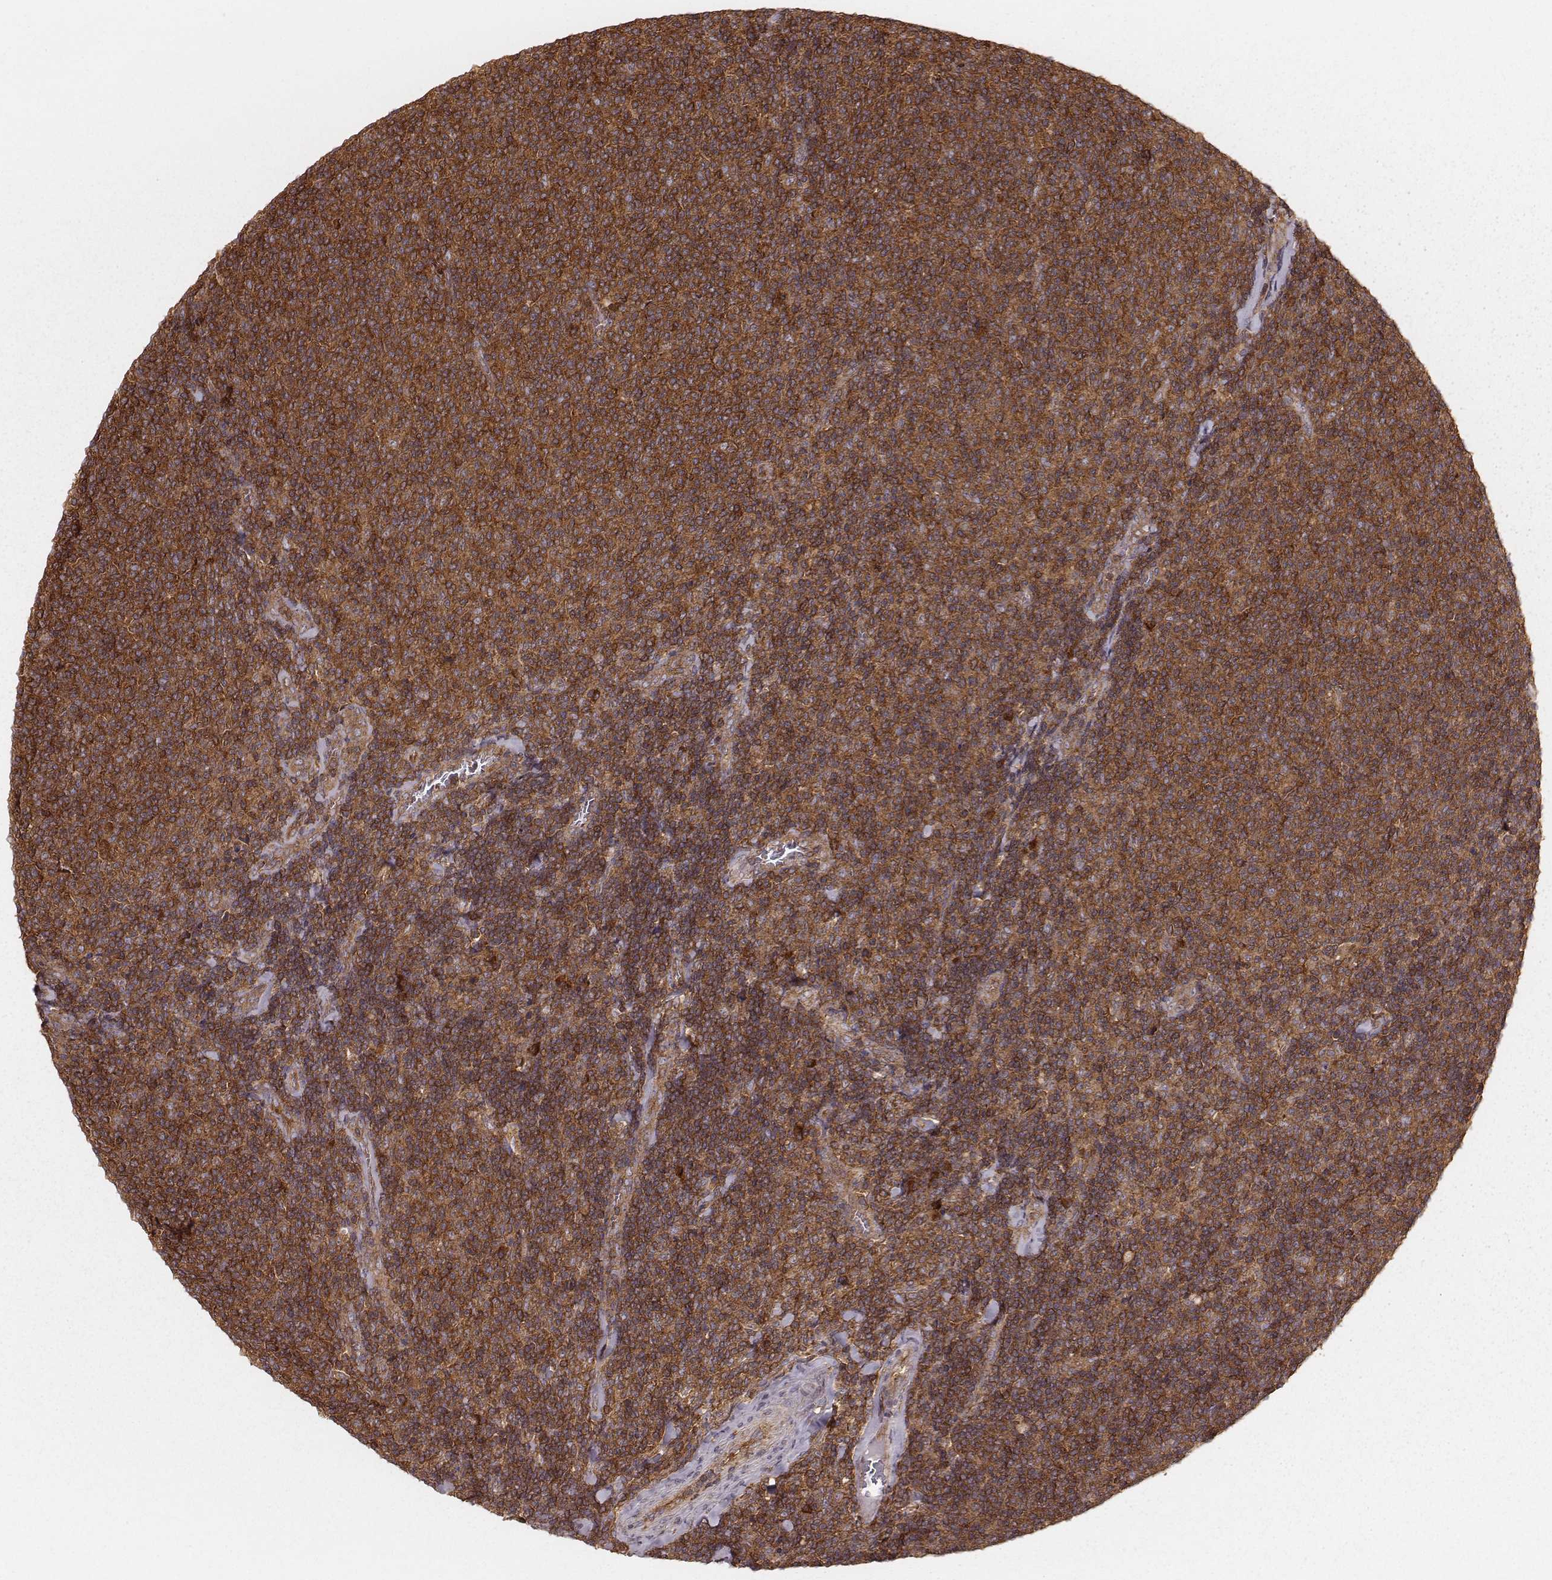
{"staining": {"intensity": "strong", "quantity": ">75%", "location": "cytoplasmic/membranous"}, "tissue": "lymphoma", "cell_type": "Tumor cells", "image_type": "cancer", "snomed": [{"axis": "morphology", "description": "Malignant lymphoma, non-Hodgkin's type, Low grade"}, {"axis": "topography", "description": "Lymph node"}], "caption": "Human lymphoma stained with a brown dye shows strong cytoplasmic/membranous positive expression in approximately >75% of tumor cells.", "gene": "CARS1", "patient": {"sex": "male", "age": 52}}